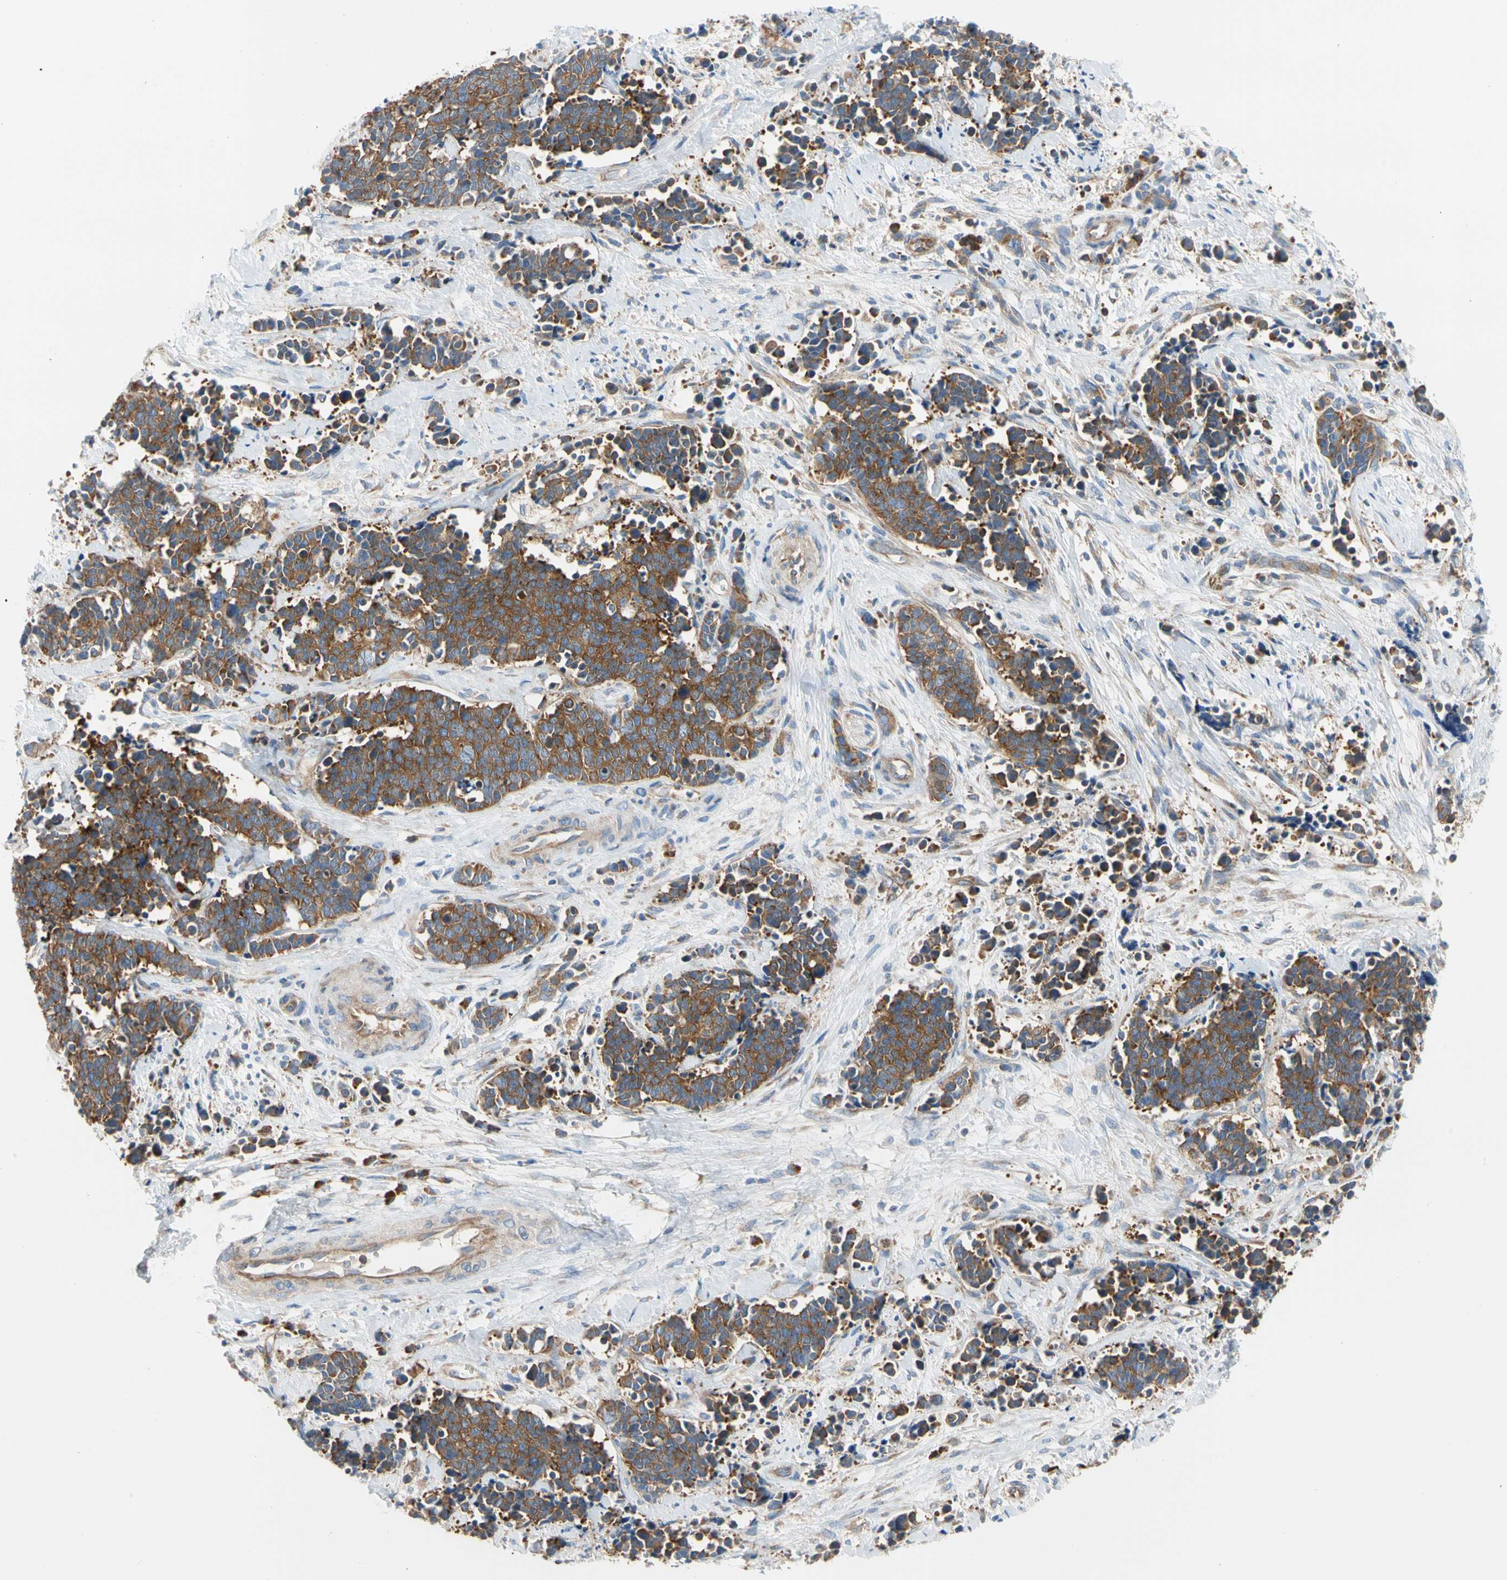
{"staining": {"intensity": "moderate", "quantity": ">75%", "location": "cytoplasmic/membranous"}, "tissue": "cervical cancer", "cell_type": "Tumor cells", "image_type": "cancer", "snomed": [{"axis": "morphology", "description": "Squamous cell carcinoma, NOS"}, {"axis": "topography", "description": "Cervix"}], "caption": "Immunohistochemical staining of squamous cell carcinoma (cervical) demonstrates moderate cytoplasmic/membranous protein positivity in approximately >75% of tumor cells.", "gene": "GPHN", "patient": {"sex": "female", "age": 35}}